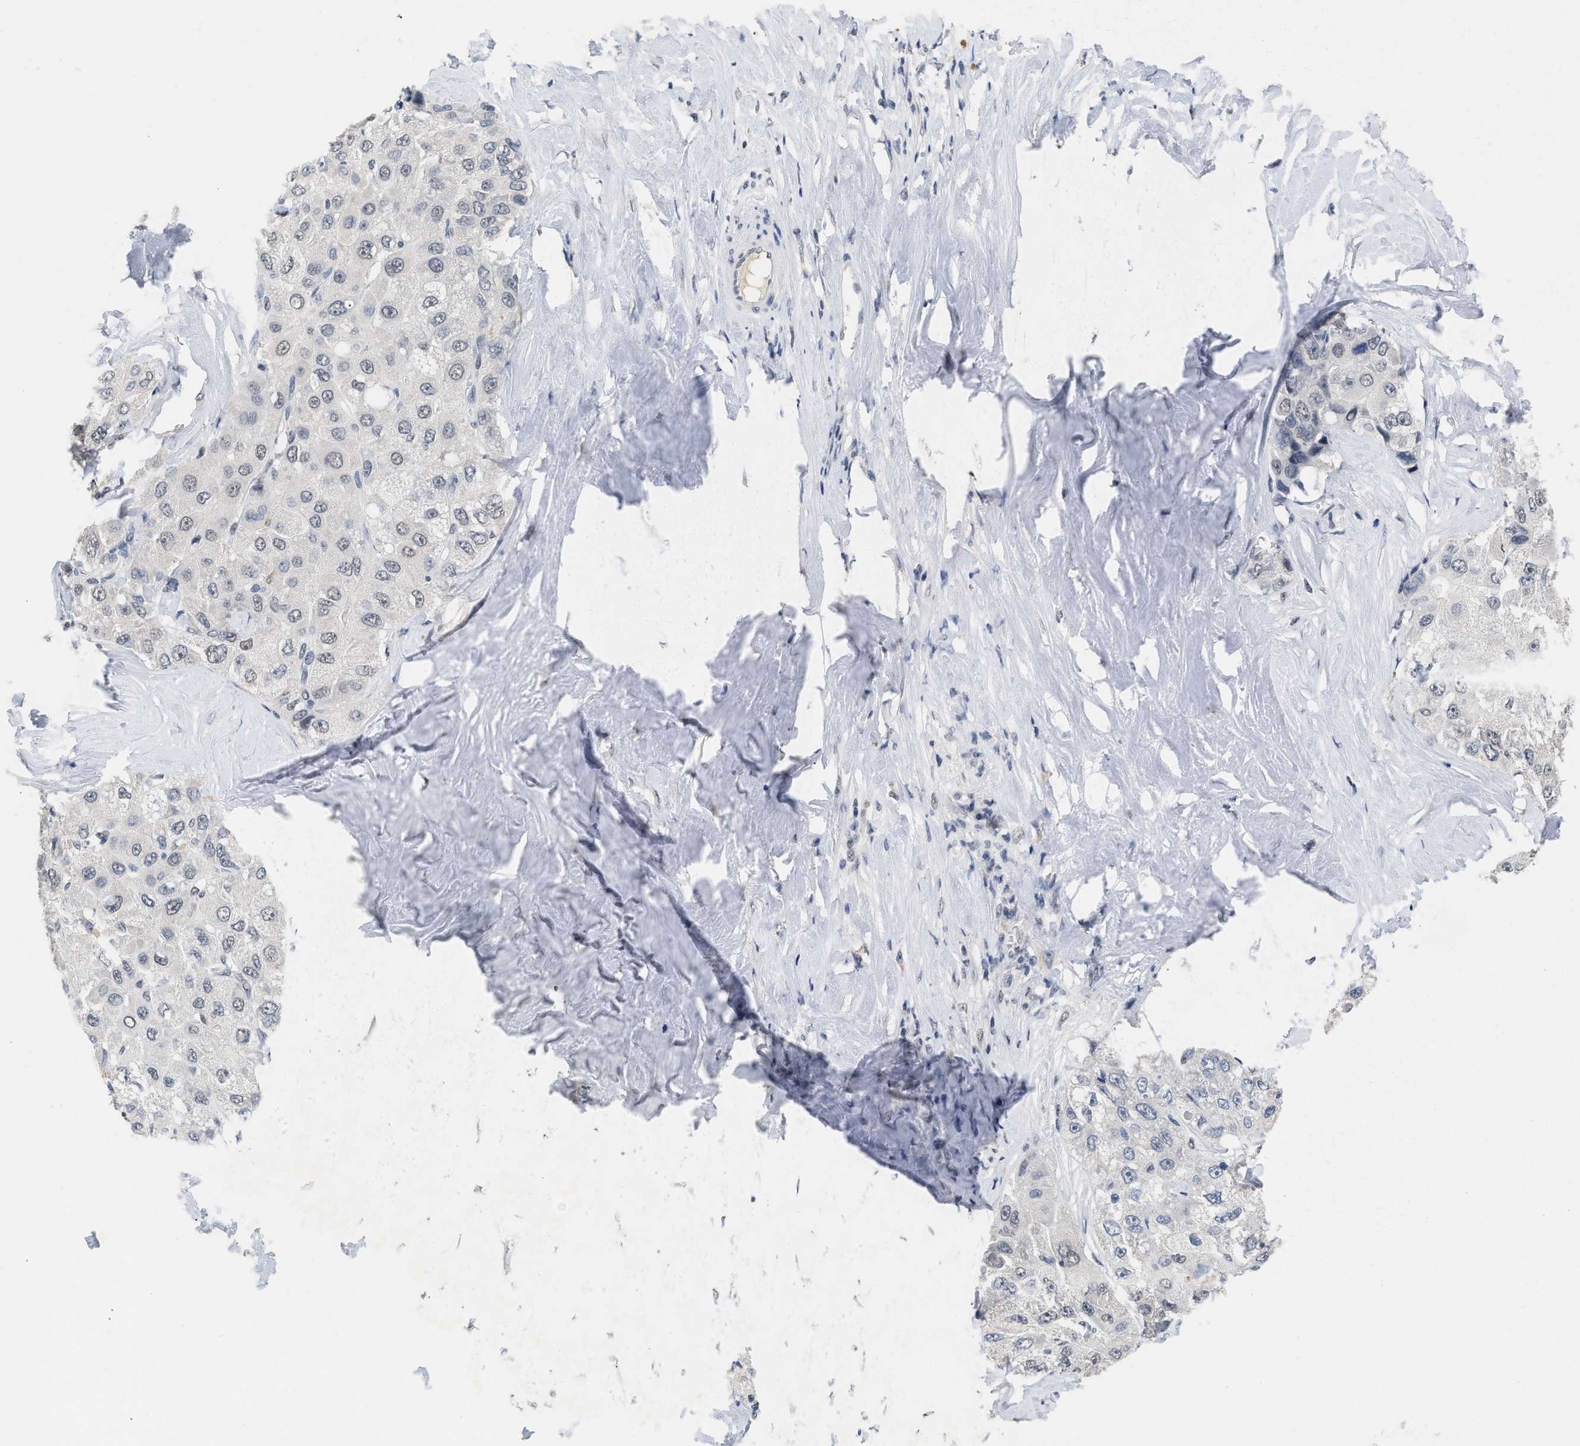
{"staining": {"intensity": "negative", "quantity": "none", "location": "none"}, "tissue": "liver cancer", "cell_type": "Tumor cells", "image_type": "cancer", "snomed": [{"axis": "morphology", "description": "Carcinoma, Hepatocellular, NOS"}, {"axis": "topography", "description": "Liver"}], "caption": "This is a histopathology image of immunohistochemistry (IHC) staining of hepatocellular carcinoma (liver), which shows no expression in tumor cells.", "gene": "GGNBP2", "patient": {"sex": "male", "age": 80}}